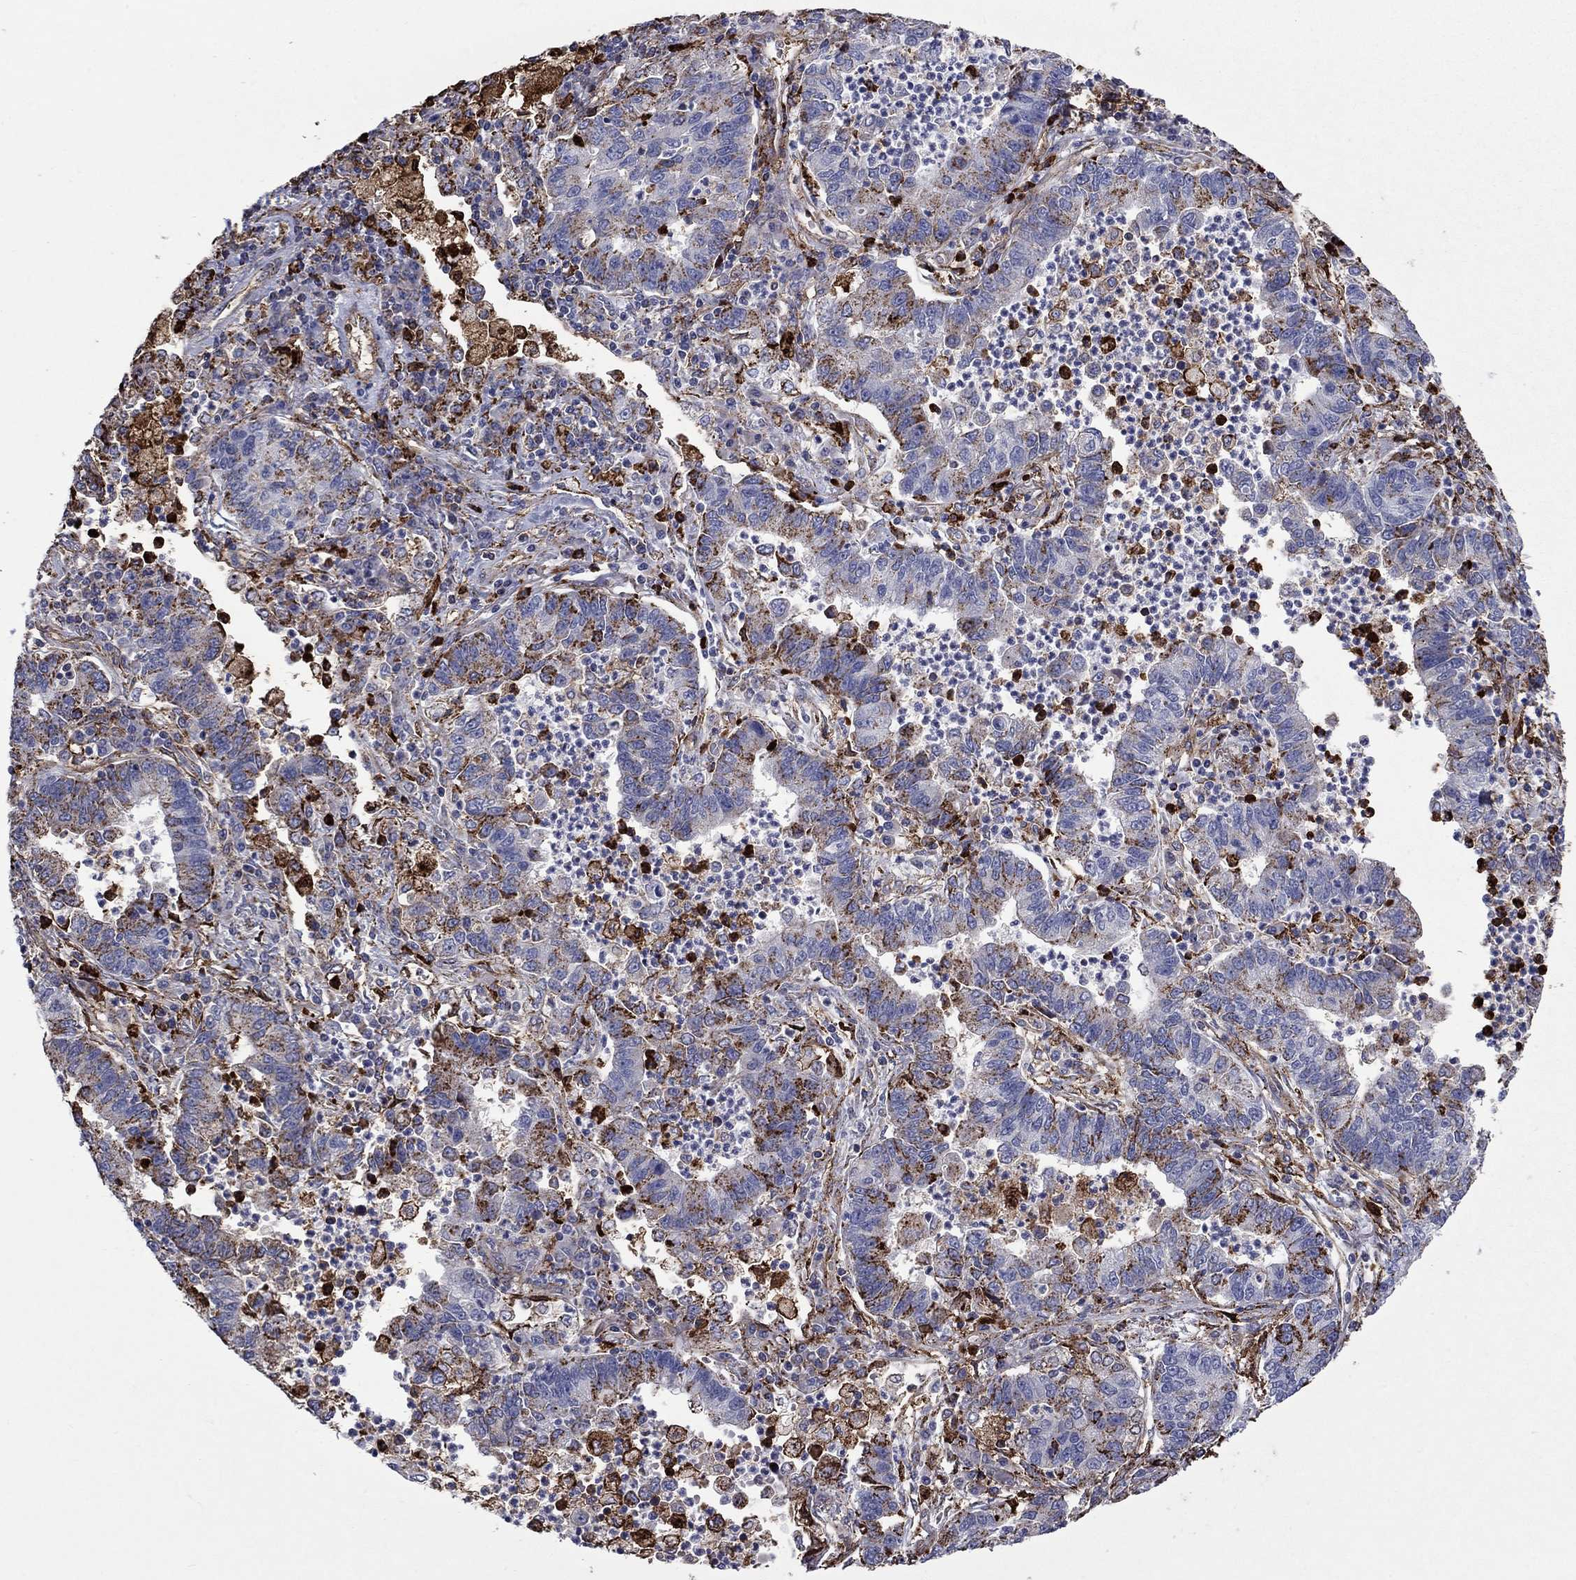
{"staining": {"intensity": "moderate", "quantity": "25%-75%", "location": "cytoplasmic/membranous"}, "tissue": "lung cancer", "cell_type": "Tumor cells", "image_type": "cancer", "snomed": [{"axis": "morphology", "description": "Adenocarcinoma, NOS"}, {"axis": "topography", "description": "Lung"}], "caption": "A brown stain shows moderate cytoplasmic/membranous positivity of a protein in human lung cancer tumor cells.", "gene": "PLAU", "patient": {"sex": "female", "age": 57}}